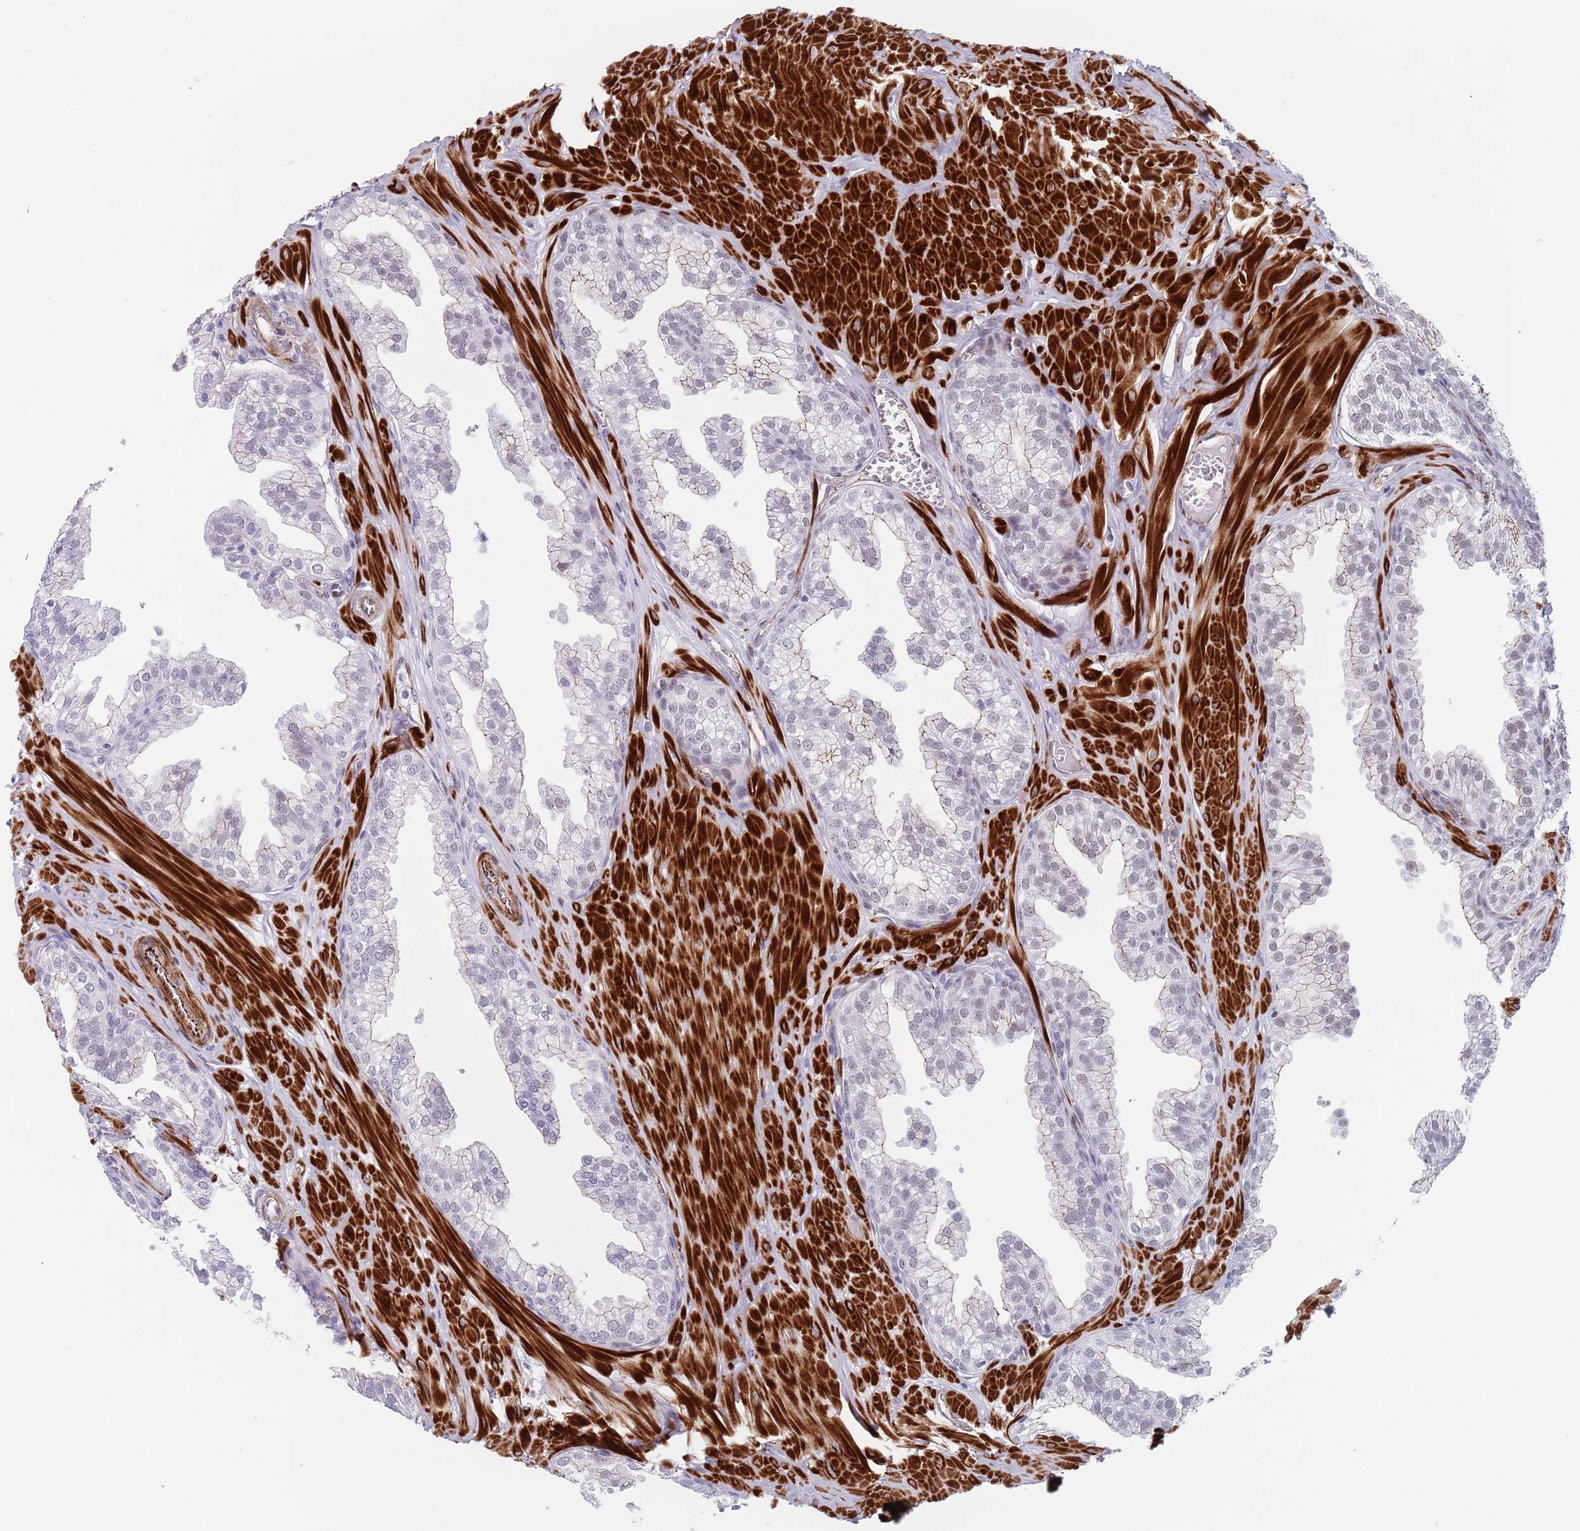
{"staining": {"intensity": "moderate", "quantity": "25%-75%", "location": "cytoplasmic/membranous,nuclear"}, "tissue": "prostate", "cell_type": "Glandular cells", "image_type": "normal", "snomed": [{"axis": "morphology", "description": "Normal tissue, NOS"}, {"axis": "topography", "description": "Prostate"}, {"axis": "topography", "description": "Peripheral nerve tissue"}], "caption": "Prostate stained with DAB immunohistochemistry (IHC) displays medium levels of moderate cytoplasmic/membranous,nuclear staining in about 25%-75% of glandular cells. The staining is performed using DAB brown chromogen to label protein expression. The nuclei are counter-stained blue using hematoxylin.", "gene": "OR5A2", "patient": {"sex": "male", "age": 55}}